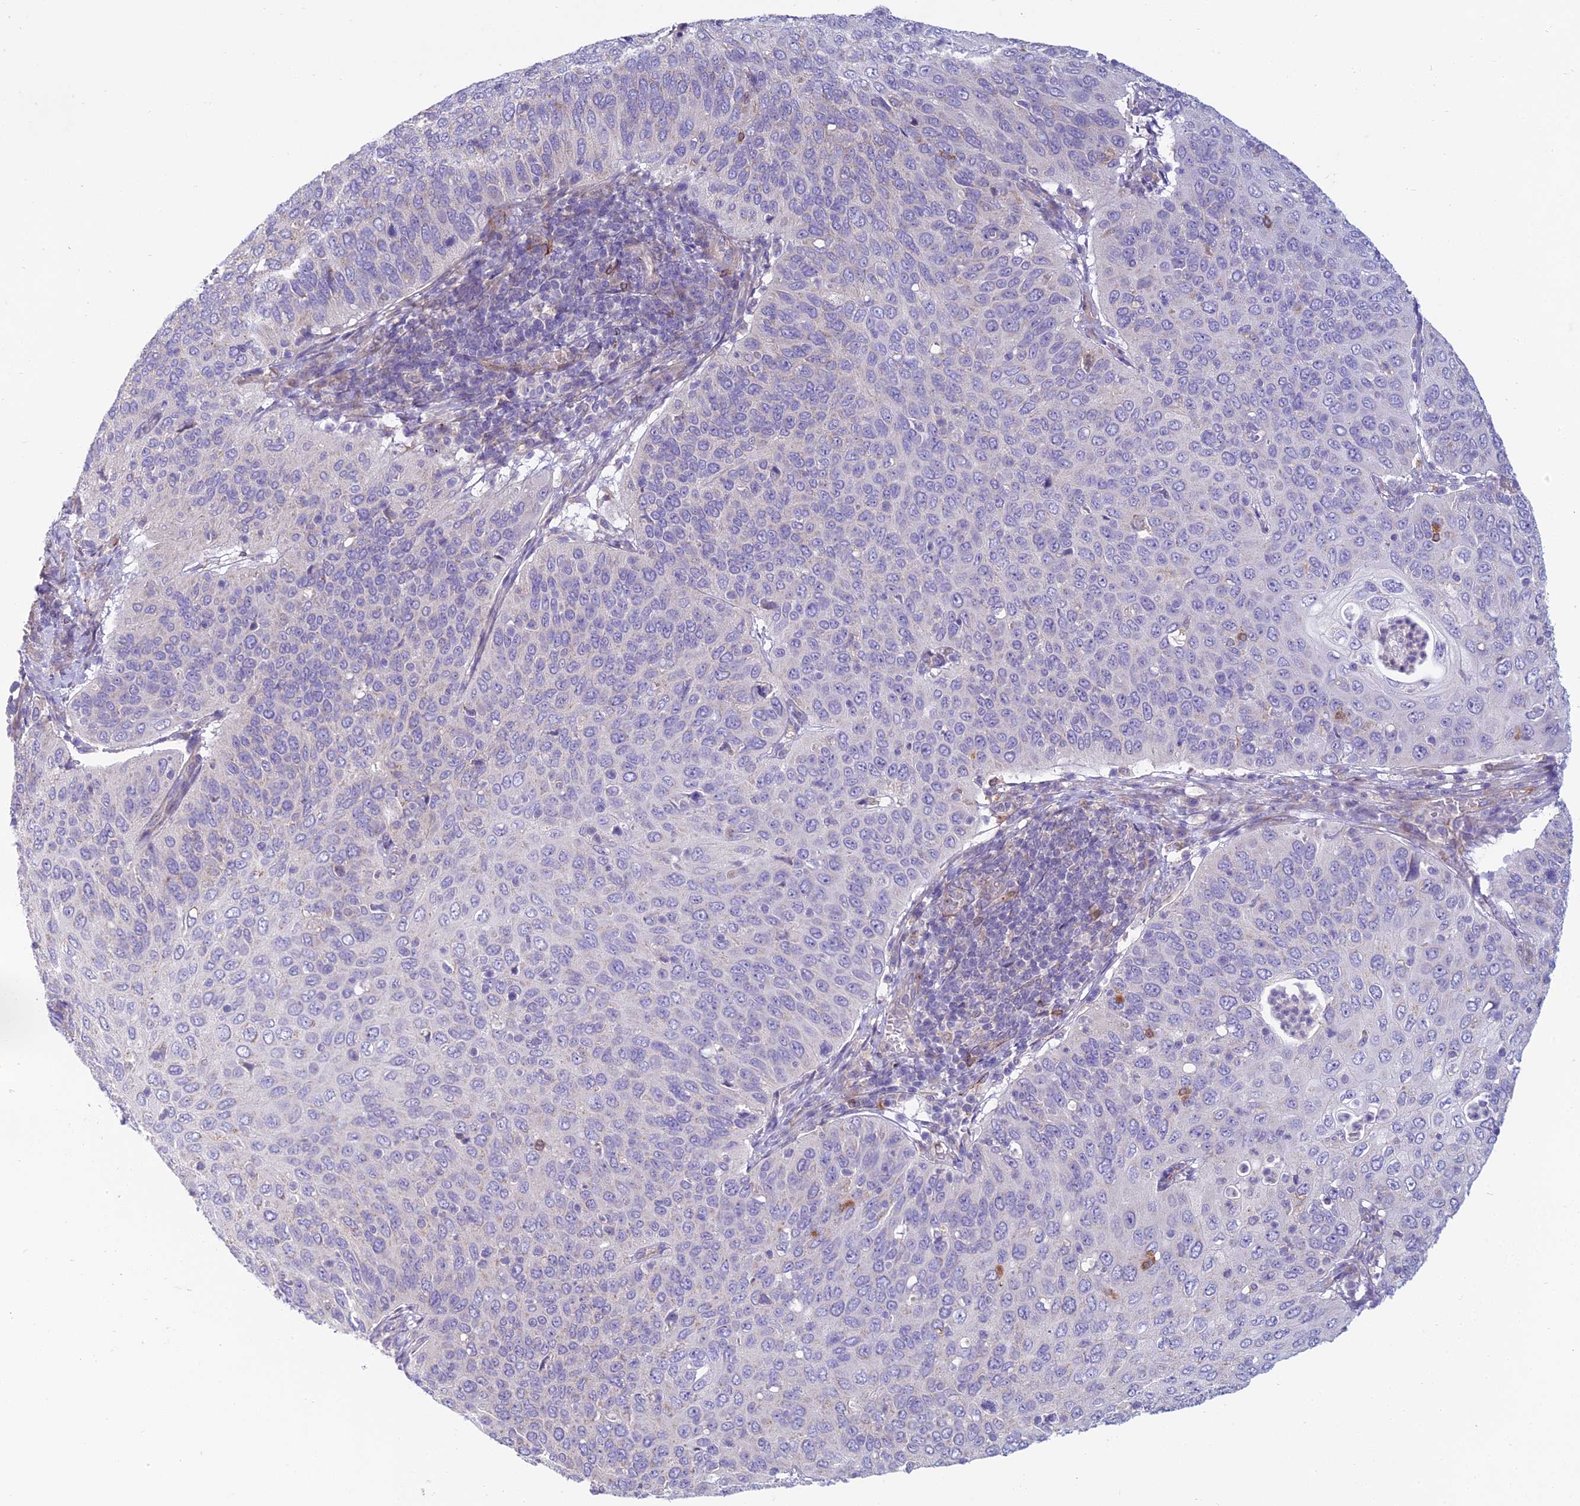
{"staining": {"intensity": "negative", "quantity": "none", "location": "none"}, "tissue": "cervical cancer", "cell_type": "Tumor cells", "image_type": "cancer", "snomed": [{"axis": "morphology", "description": "Squamous cell carcinoma, NOS"}, {"axis": "topography", "description": "Cervix"}], "caption": "This histopathology image is of cervical cancer stained with IHC to label a protein in brown with the nuclei are counter-stained blue. There is no positivity in tumor cells.", "gene": "DUS2", "patient": {"sex": "female", "age": 36}}